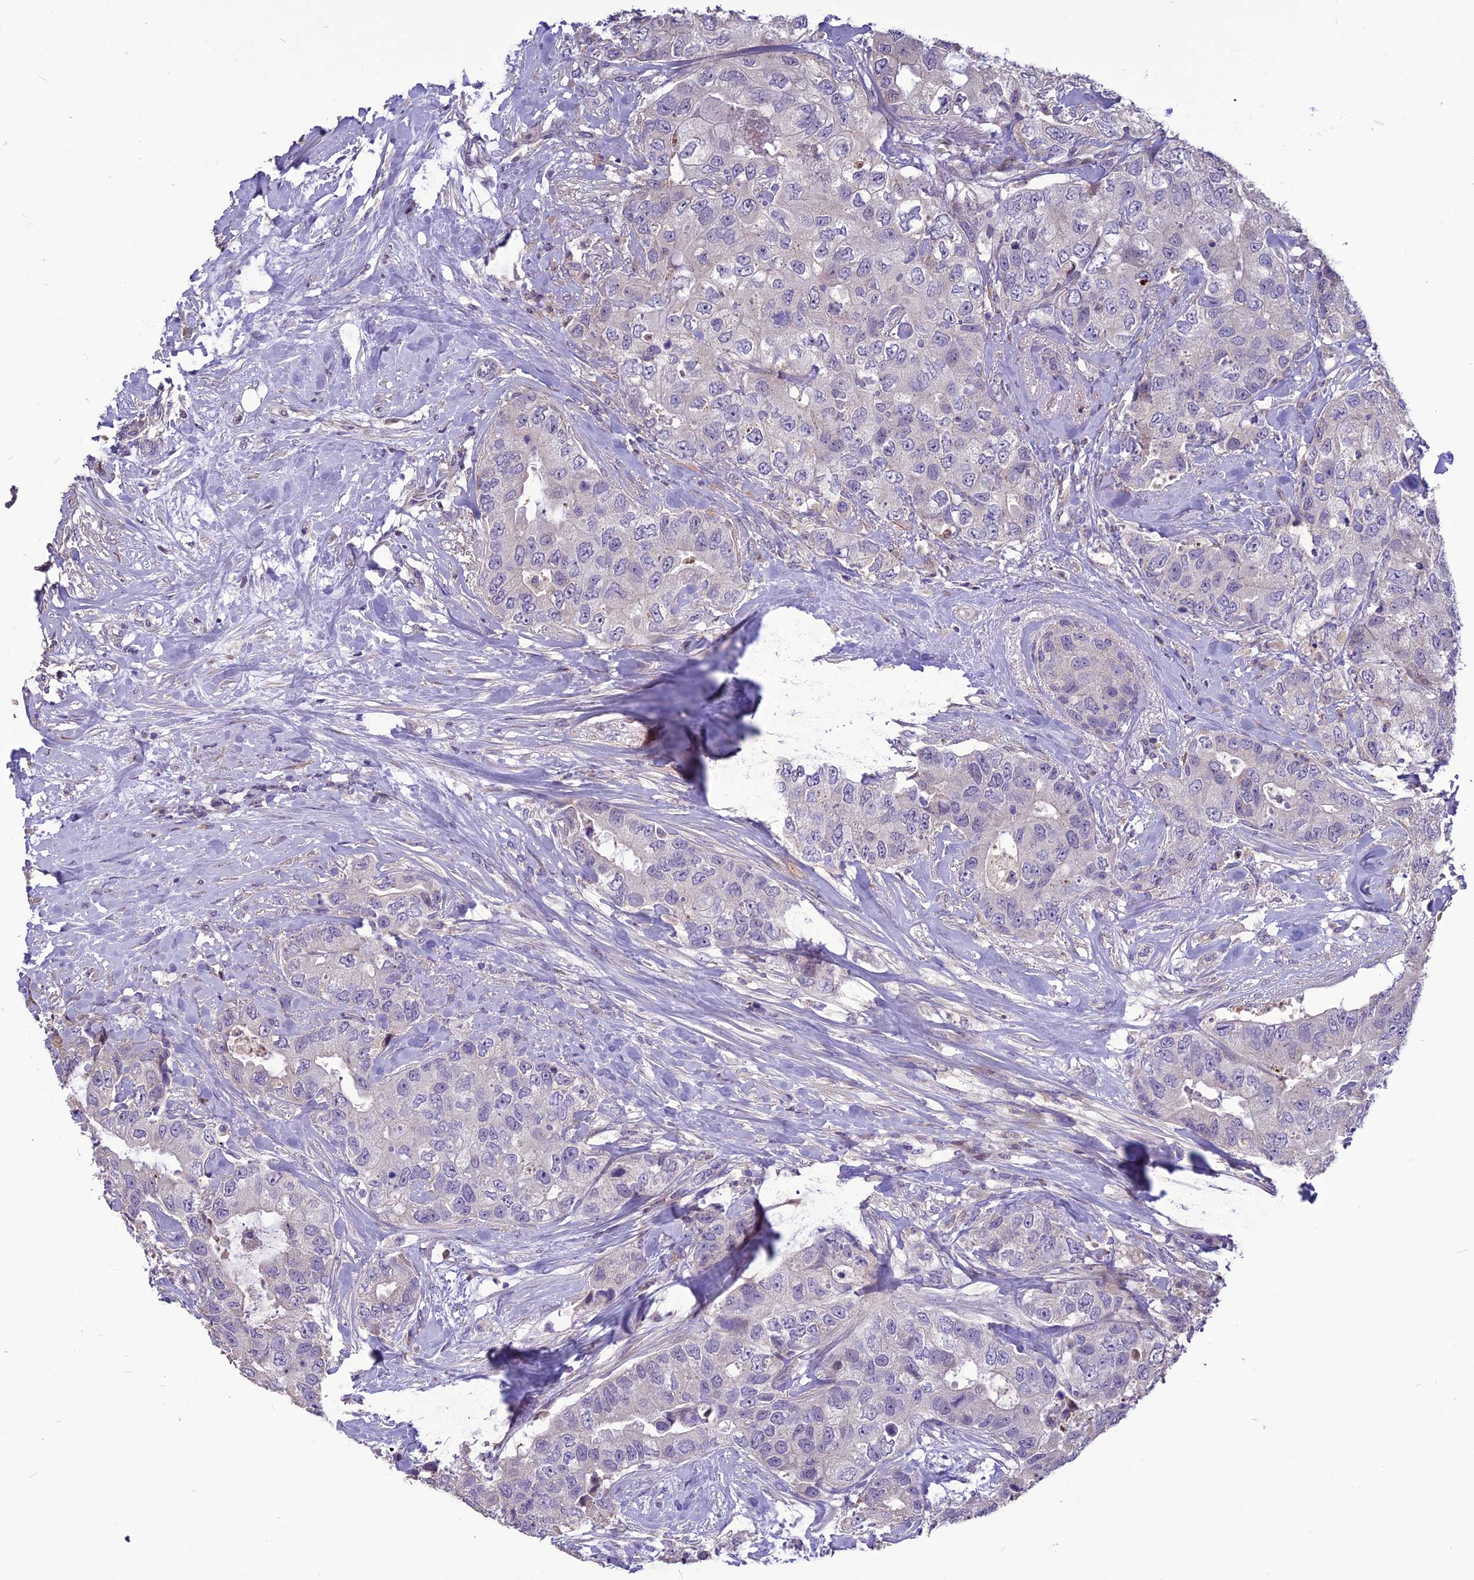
{"staining": {"intensity": "negative", "quantity": "none", "location": "none"}, "tissue": "breast cancer", "cell_type": "Tumor cells", "image_type": "cancer", "snomed": [{"axis": "morphology", "description": "Duct carcinoma"}, {"axis": "topography", "description": "Breast"}], "caption": "Tumor cells are negative for brown protein staining in invasive ductal carcinoma (breast).", "gene": "SPG21", "patient": {"sex": "female", "age": 62}}